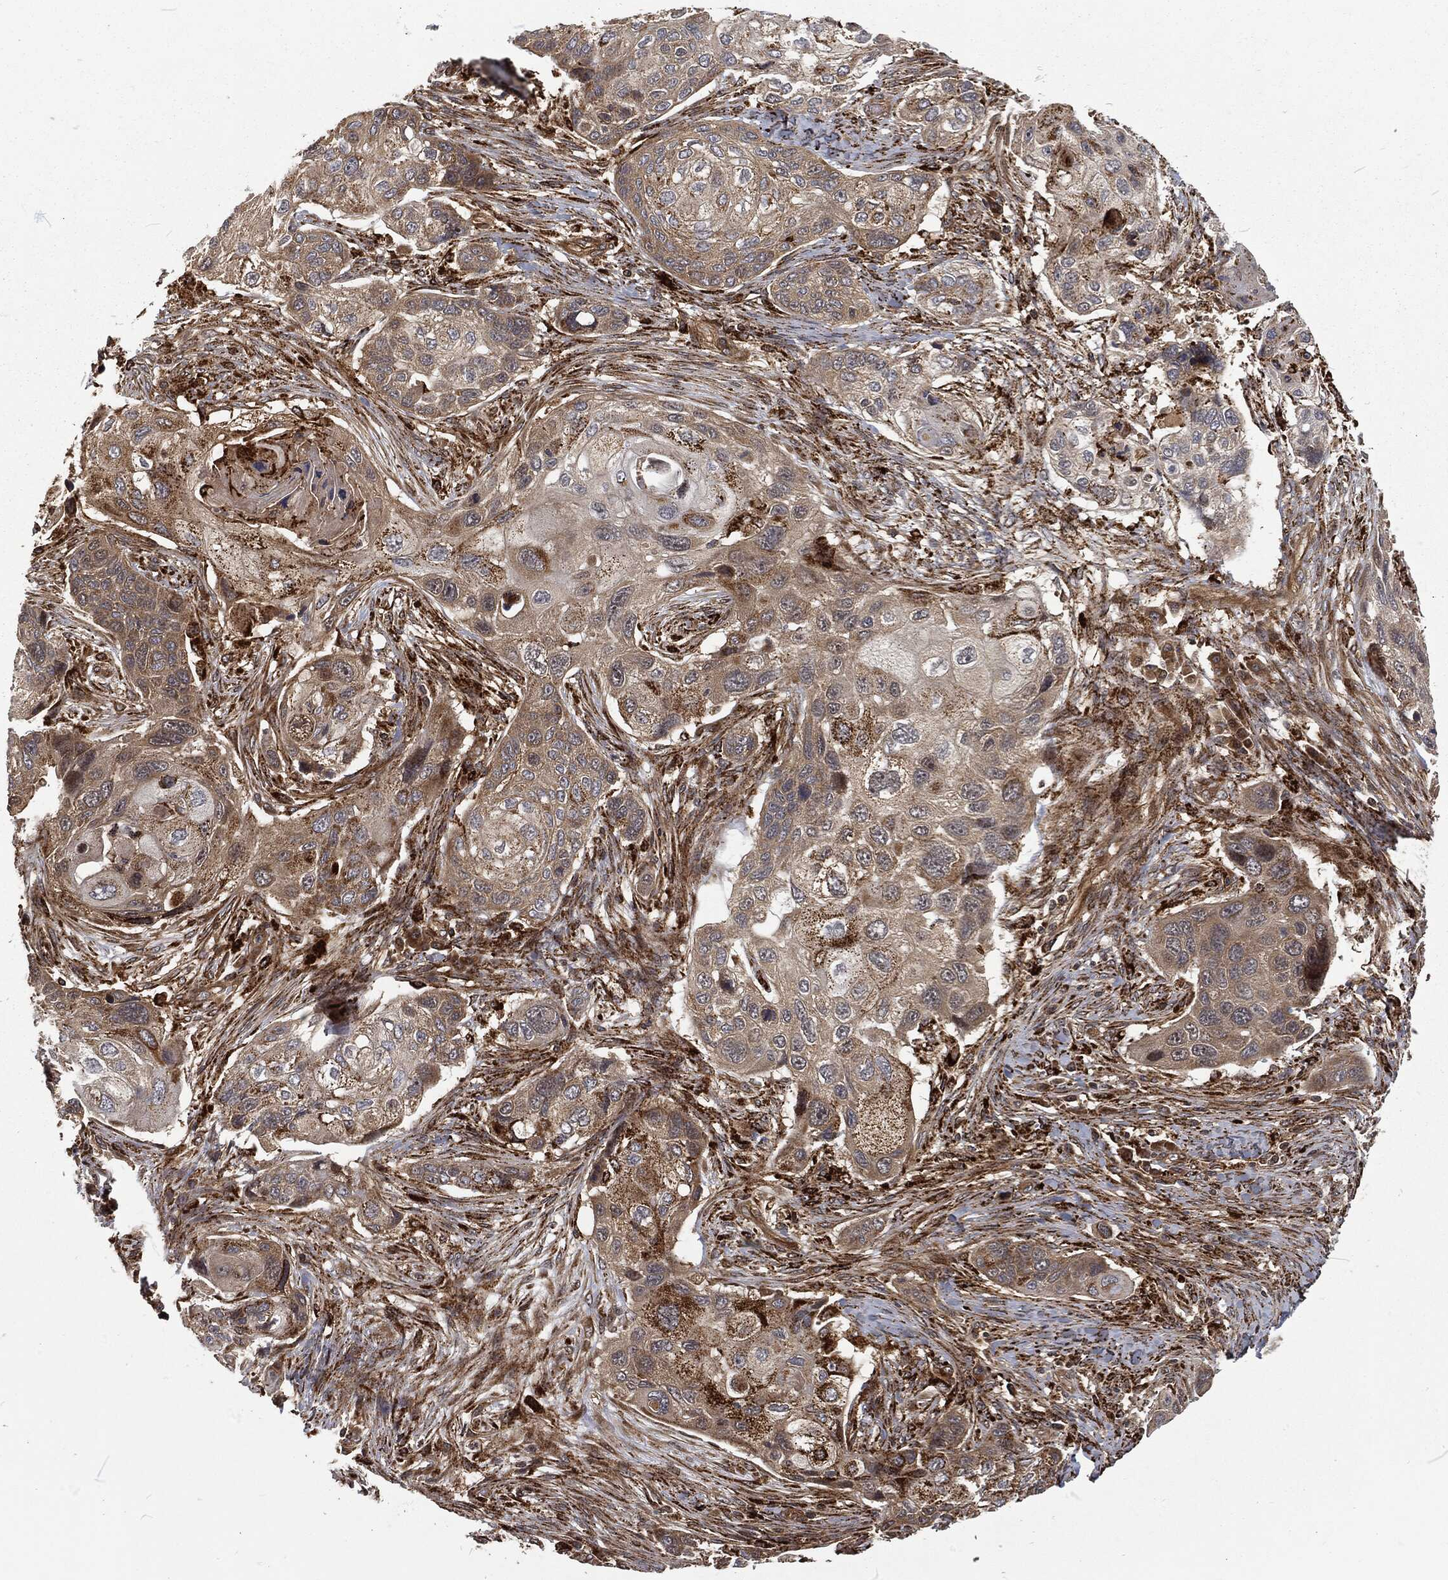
{"staining": {"intensity": "weak", "quantity": ">75%", "location": "cytoplasmic/membranous"}, "tissue": "lung cancer", "cell_type": "Tumor cells", "image_type": "cancer", "snomed": [{"axis": "morphology", "description": "Normal tissue, NOS"}, {"axis": "morphology", "description": "Squamous cell carcinoma, NOS"}, {"axis": "topography", "description": "Bronchus"}, {"axis": "topography", "description": "Lung"}], "caption": "Lung cancer (squamous cell carcinoma) stained with a brown dye reveals weak cytoplasmic/membranous positive staining in about >75% of tumor cells.", "gene": "RFTN1", "patient": {"sex": "male", "age": 69}}